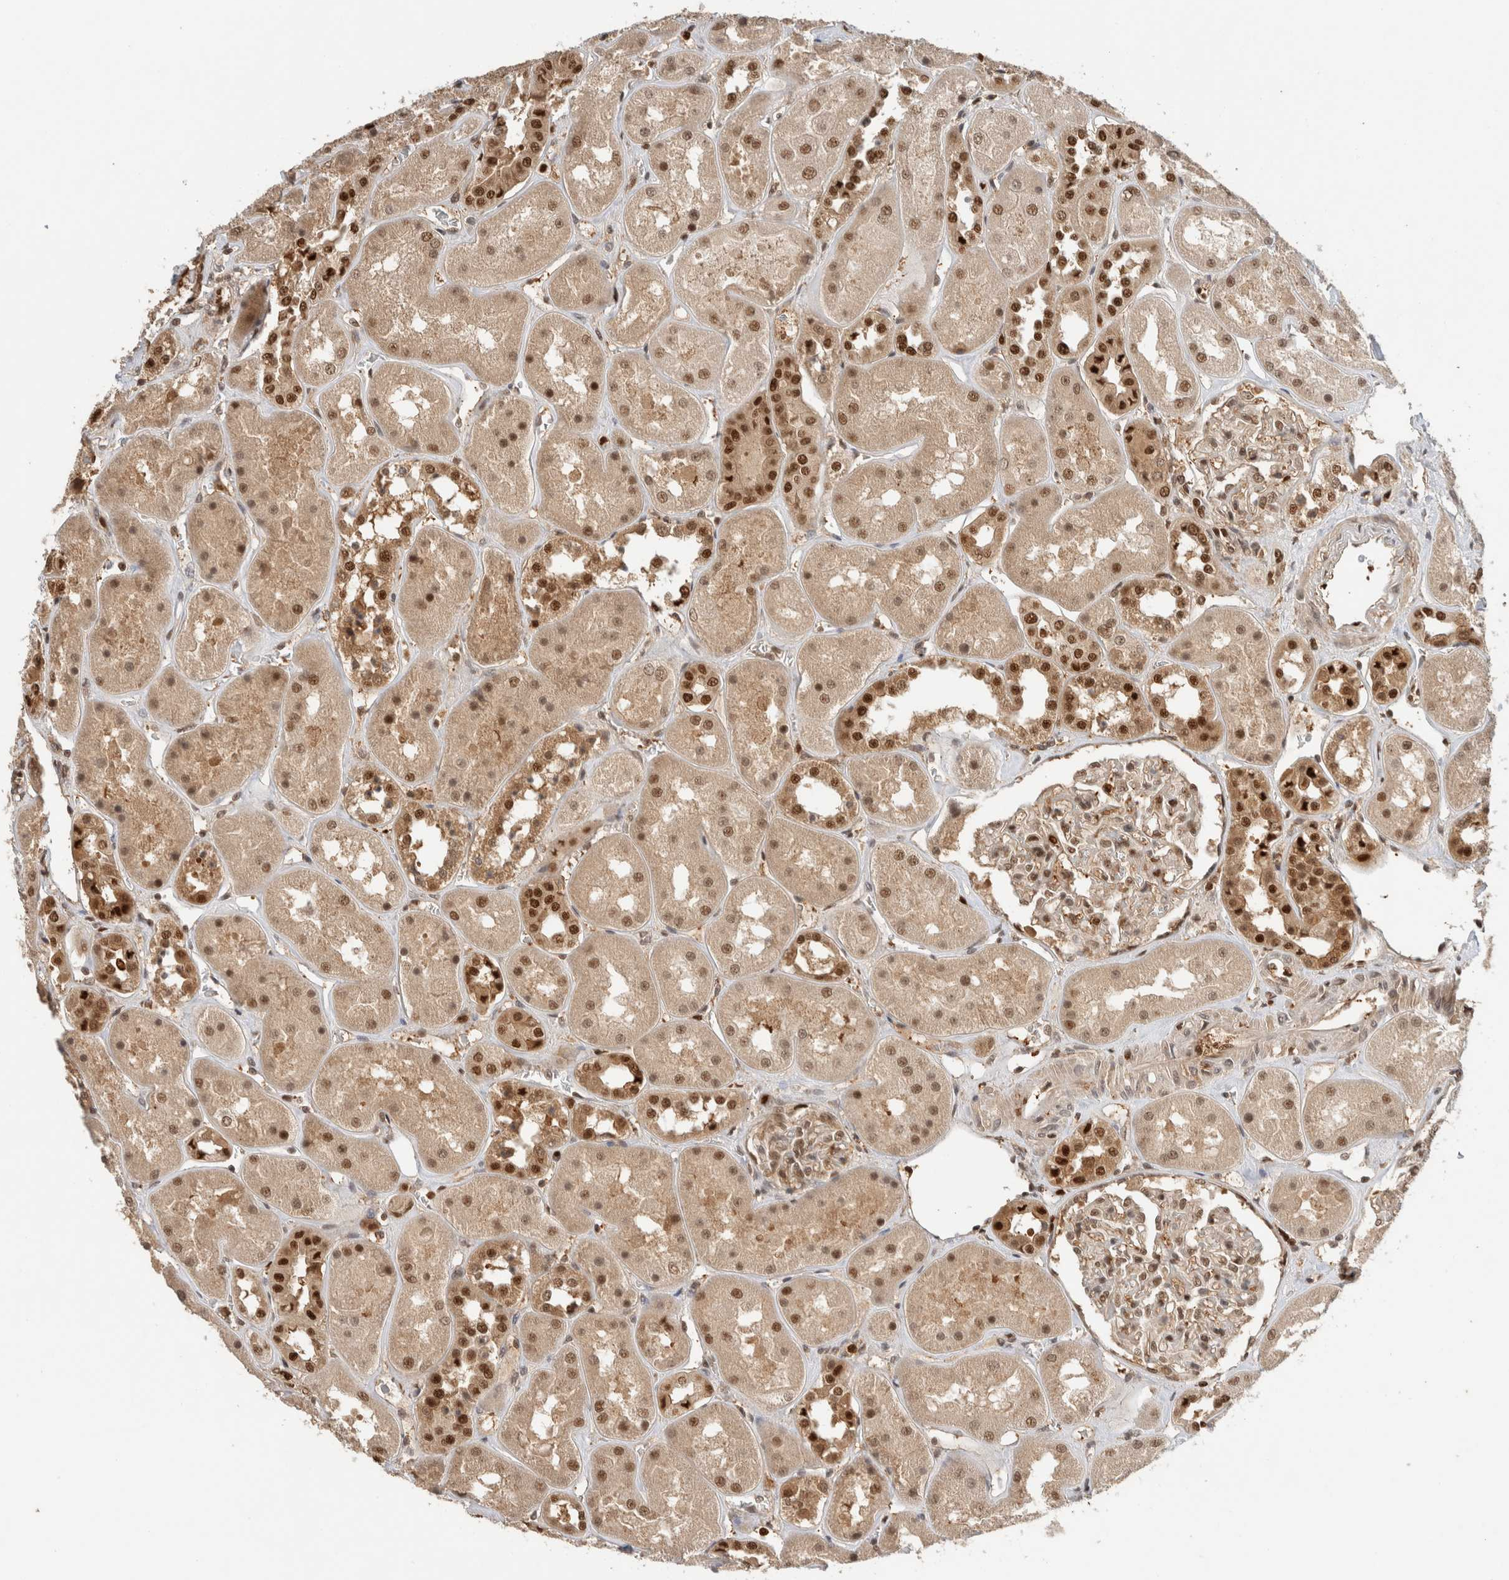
{"staining": {"intensity": "strong", "quantity": "25%-75%", "location": "cytoplasmic/membranous,nuclear"}, "tissue": "kidney", "cell_type": "Cells in glomeruli", "image_type": "normal", "snomed": [{"axis": "morphology", "description": "Normal tissue, NOS"}, {"axis": "topography", "description": "Kidney"}], "caption": "Strong cytoplasmic/membranous,nuclear staining for a protein is present in about 25%-75% of cells in glomeruli of unremarkable kidney using immunohistochemistry.", "gene": "SNRNP40", "patient": {"sex": "male", "age": 70}}